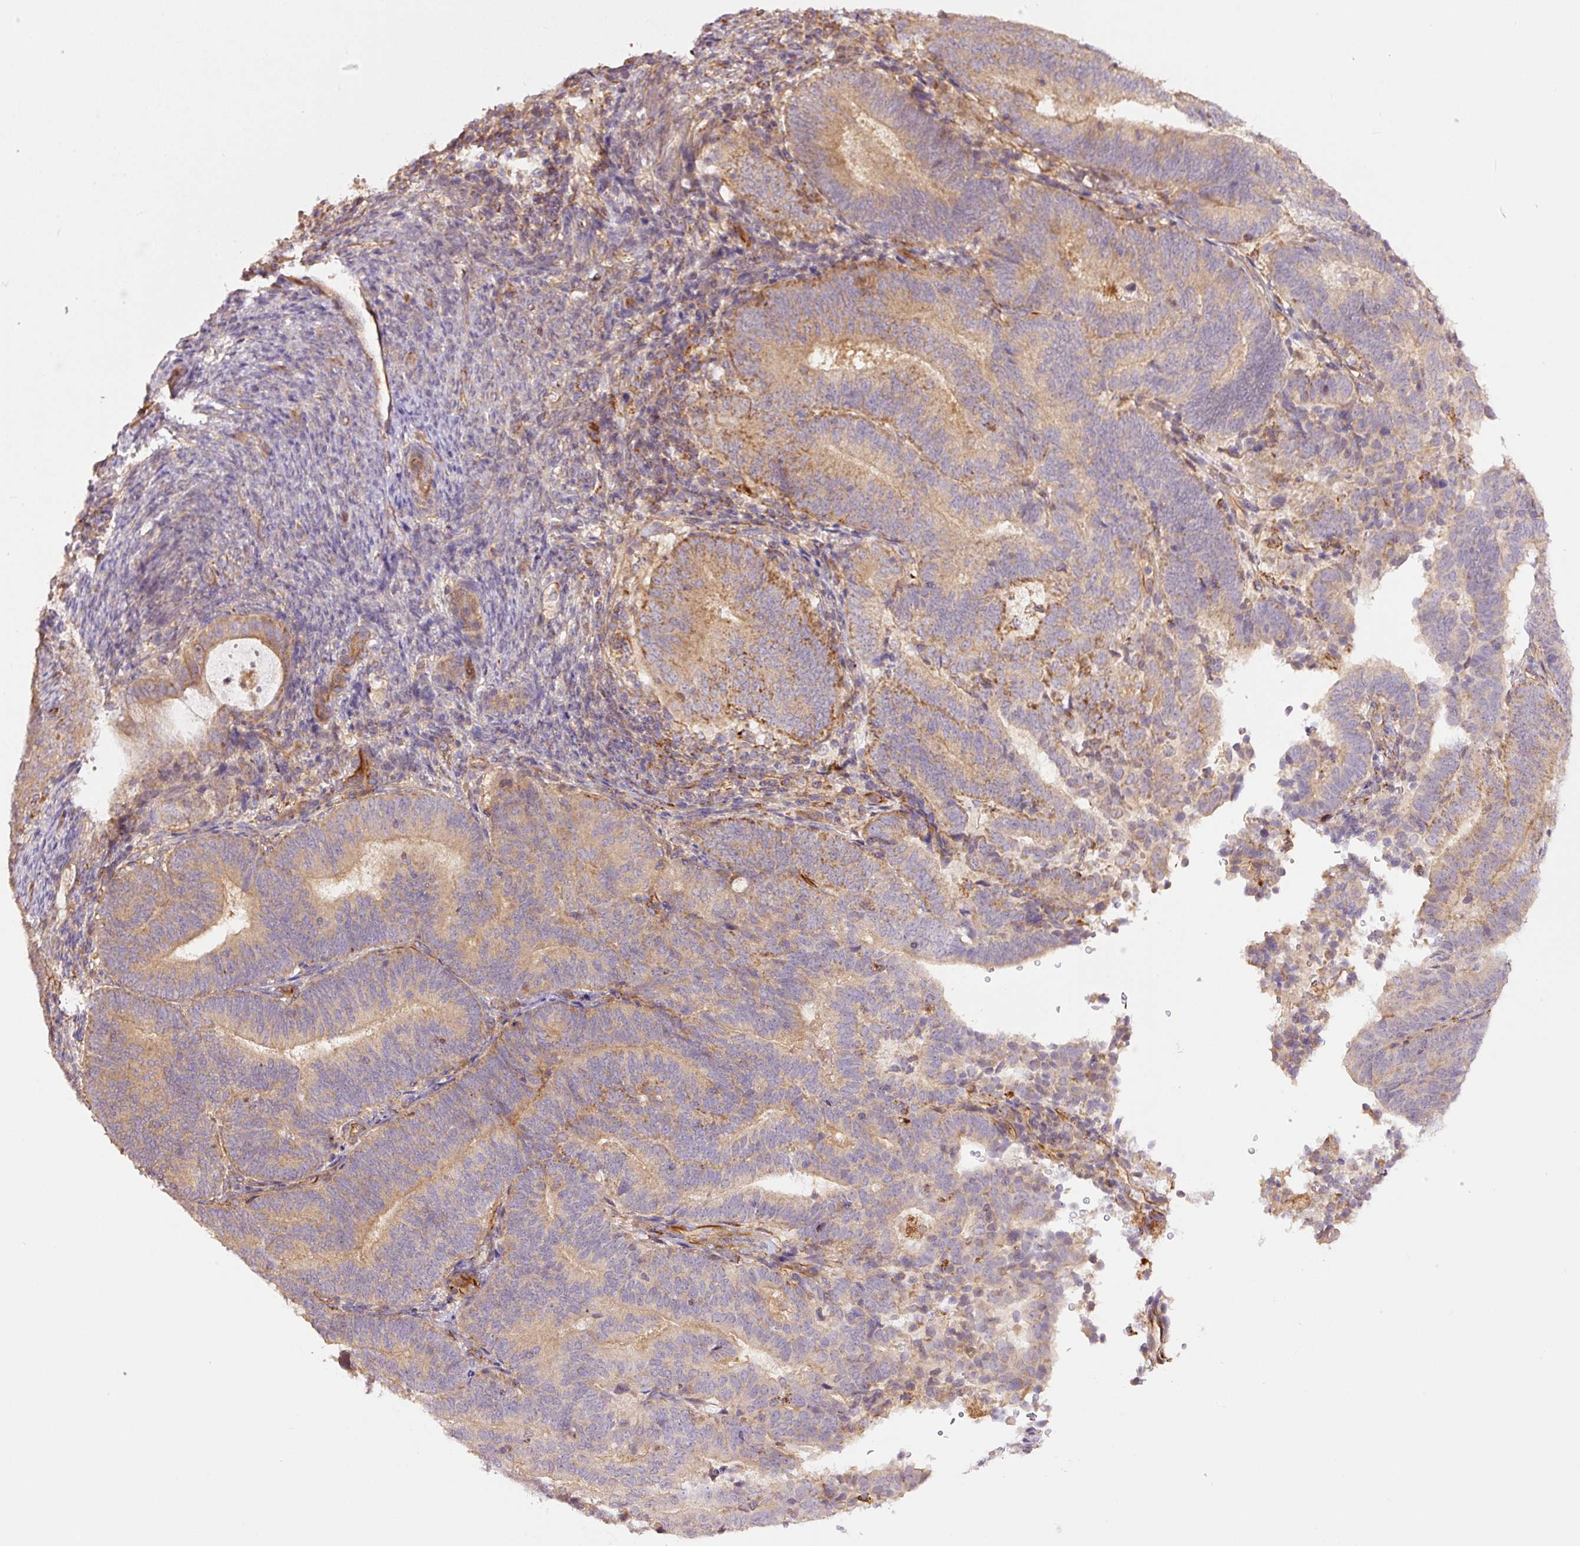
{"staining": {"intensity": "moderate", "quantity": "<25%", "location": "cytoplasmic/membranous"}, "tissue": "endometrial cancer", "cell_type": "Tumor cells", "image_type": "cancer", "snomed": [{"axis": "morphology", "description": "Adenocarcinoma, NOS"}, {"axis": "topography", "description": "Endometrium"}], "caption": "About <25% of tumor cells in endometrial cancer (adenocarcinoma) display moderate cytoplasmic/membranous protein staining as visualized by brown immunohistochemical staining.", "gene": "PCK2", "patient": {"sex": "female", "age": 70}}